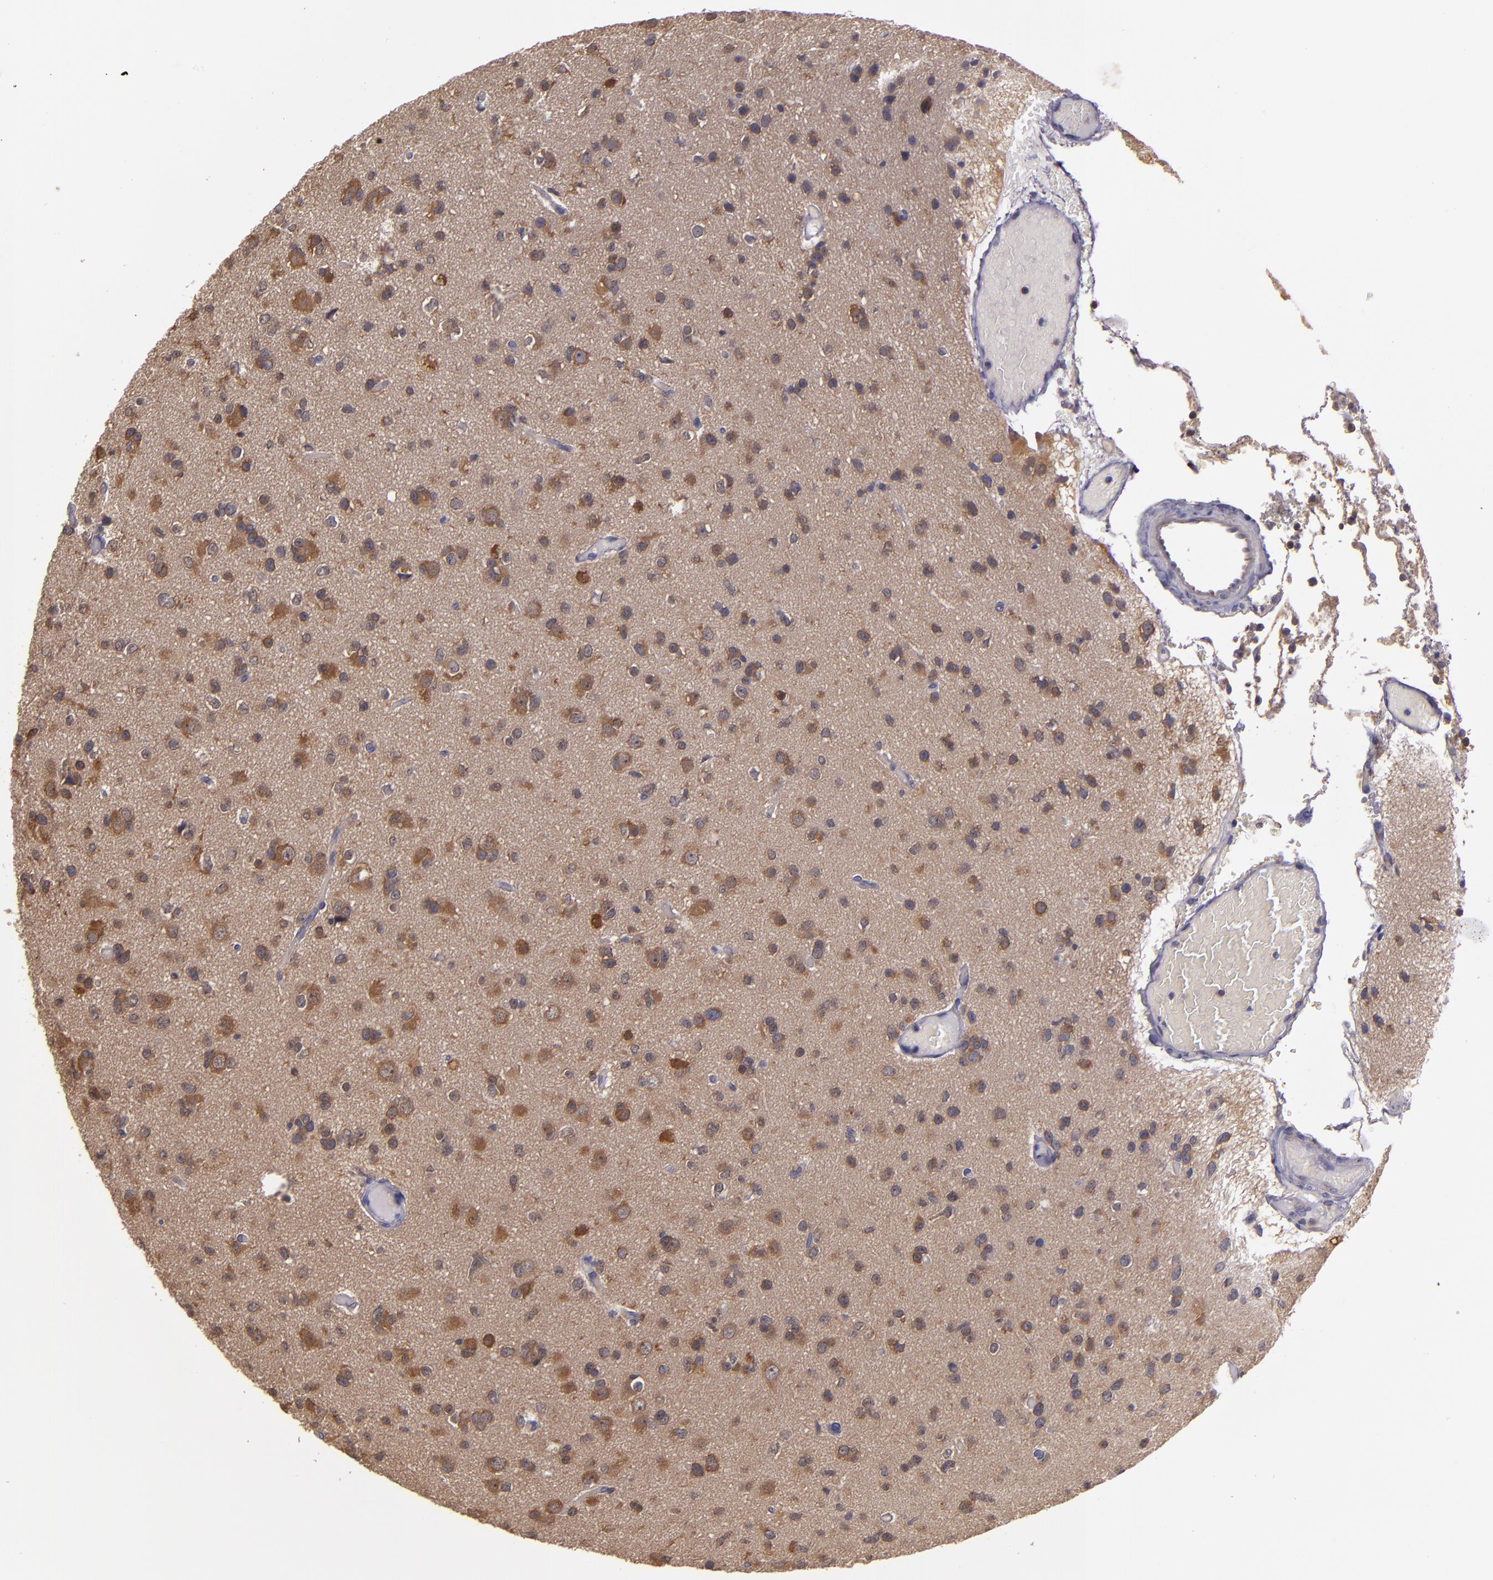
{"staining": {"intensity": "weak", "quantity": ">75%", "location": "cytoplasmic/membranous"}, "tissue": "glioma", "cell_type": "Tumor cells", "image_type": "cancer", "snomed": [{"axis": "morphology", "description": "Glioma, malignant, Low grade"}, {"axis": "topography", "description": "Brain"}], "caption": "The image exhibits staining of glioma, revealing weak cytoplasmic/membranous protein staining (brown color) within tumor cells.", "gene": "CARS1", "patient": {"sex": "male", "age": 42}}